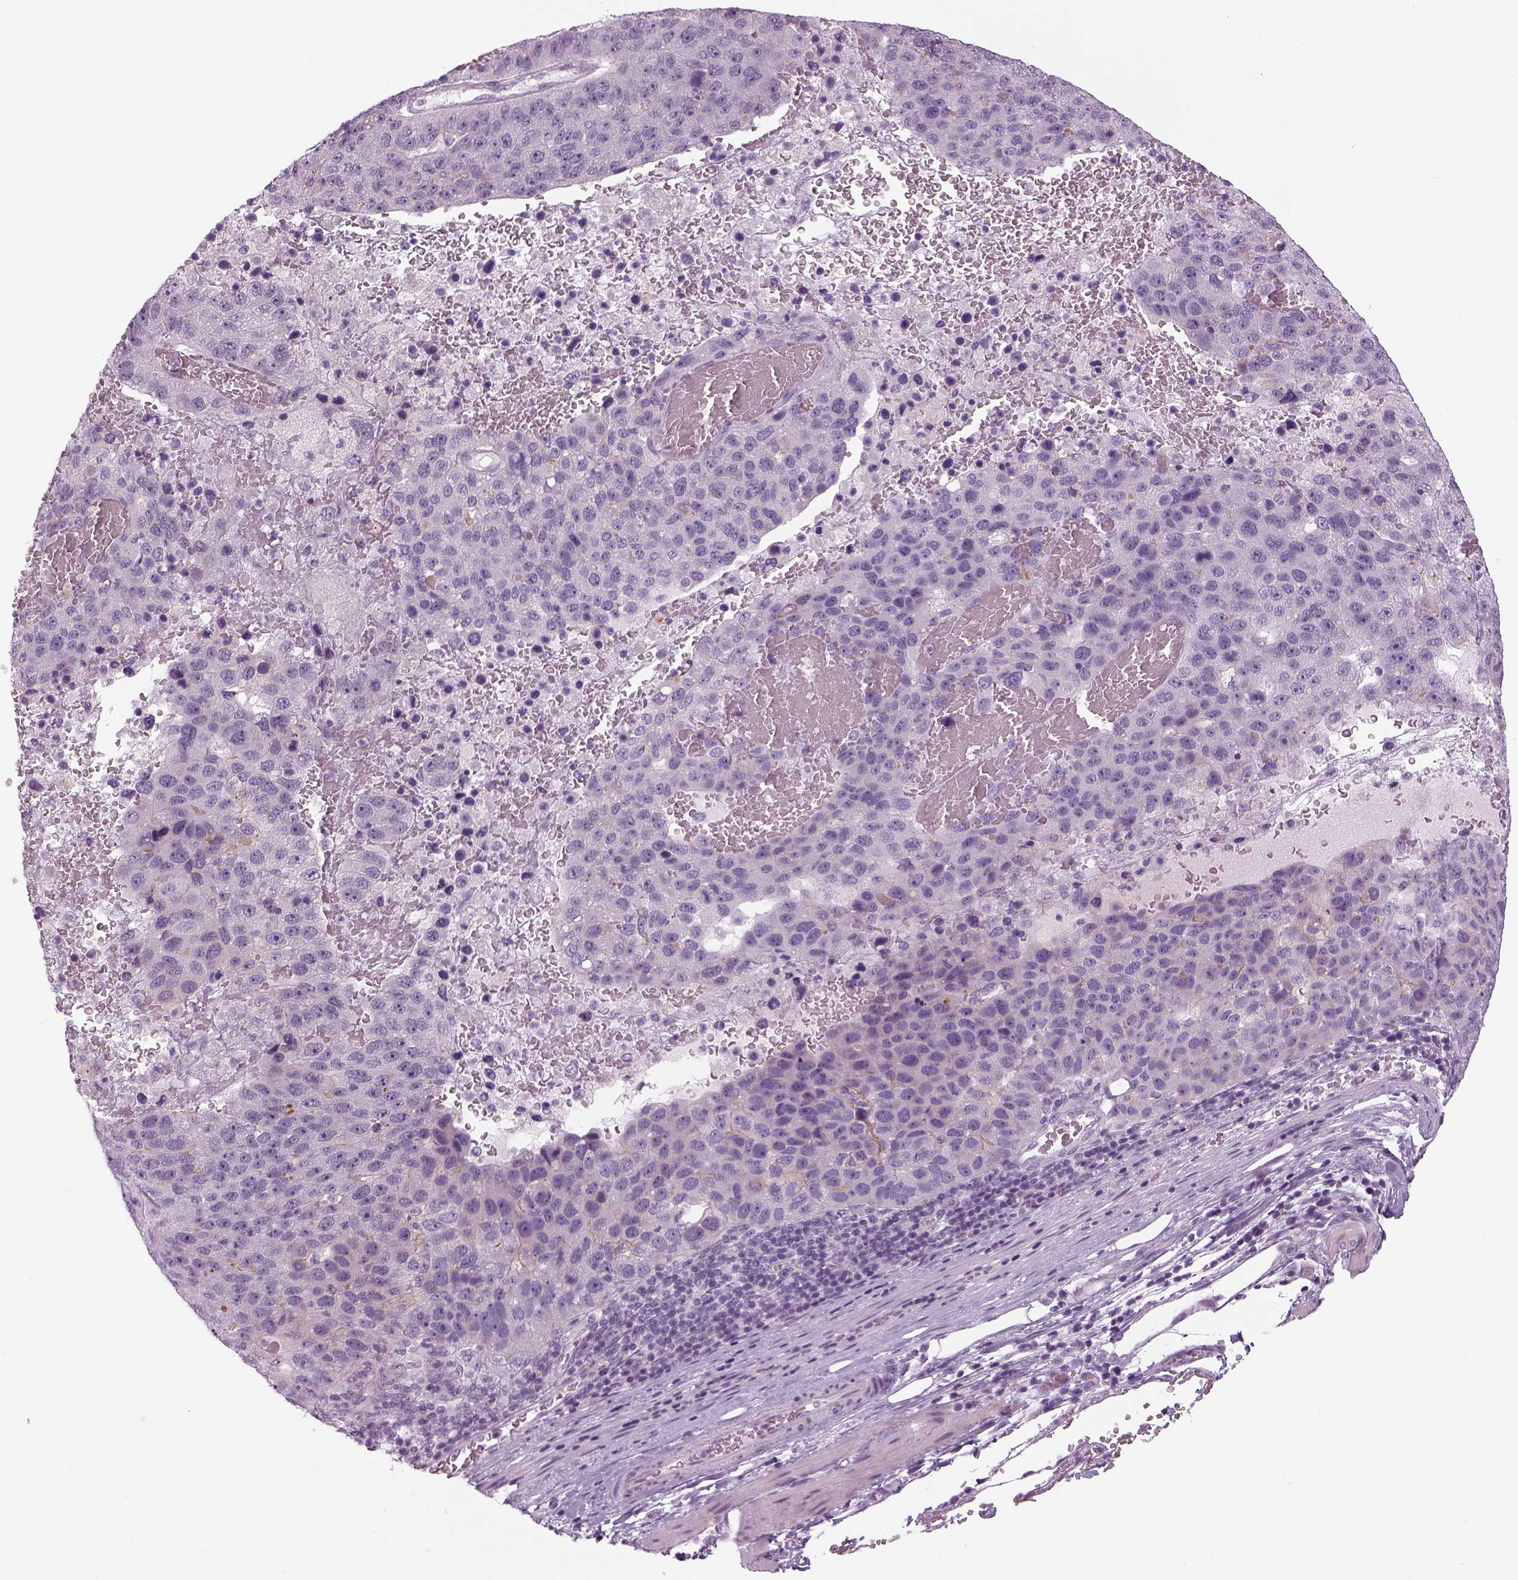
{"staining": {"intensity": "negative", "quantity": "none", "location": "none"}, "tissue": "pancreatic cancer", "cell_type": "Tumor cells", "image_type": "cancer", "snomed": [{"axis": "morphology", "description": "Adenocarcinoma, NOS"}, {"axis": "topography", "description": "Pancreas"}], "caption": "Immunohistochemistry of adenocarcinoma (pancreatic) demonstrates no staining in tumor cells.", "gene": "LRRIQ3", "patient": {"sex": "female", "age": 61}}